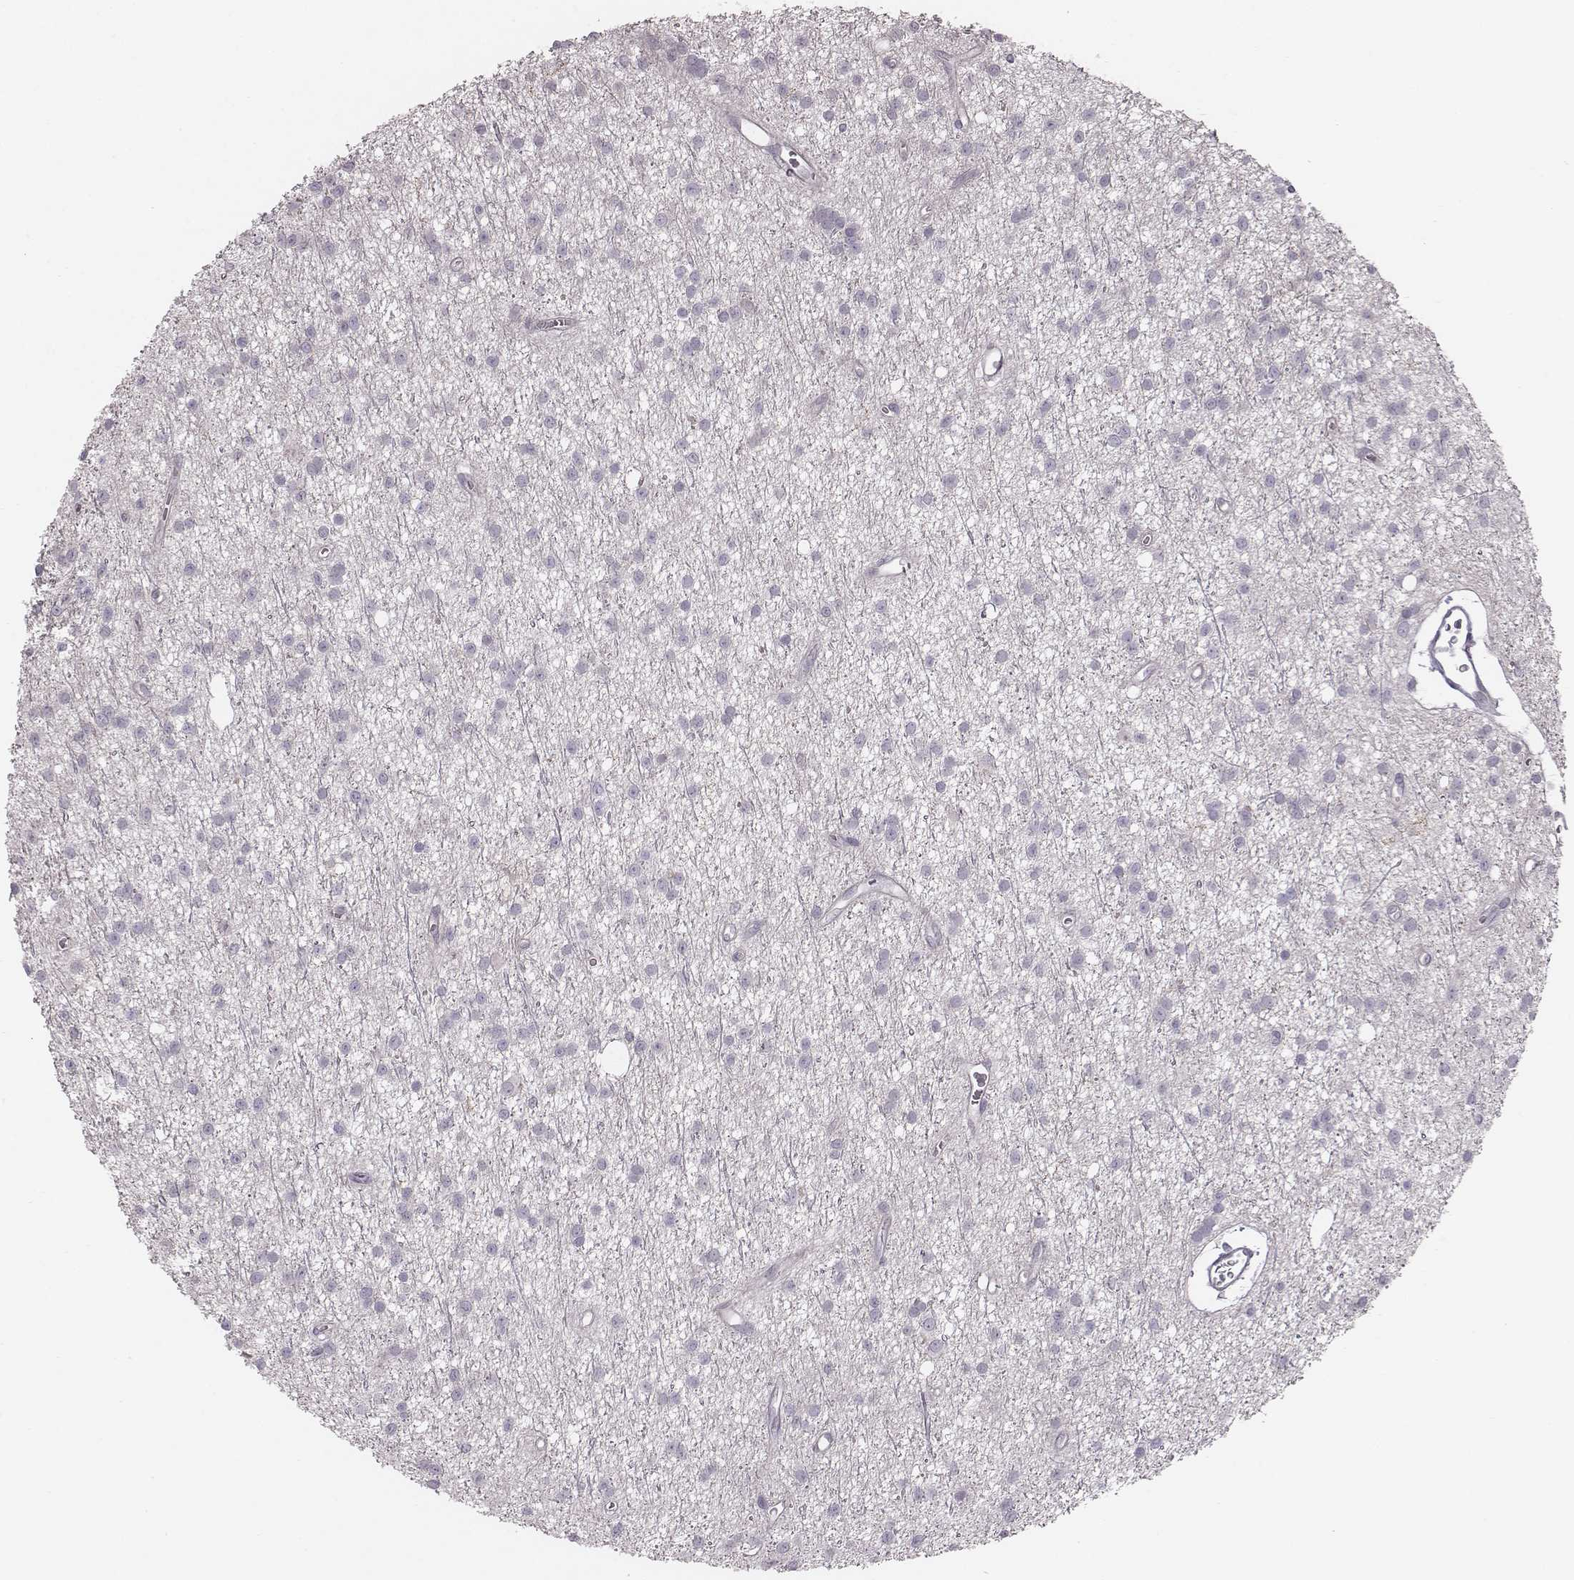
{"staining": {"intensity": "negative", "quantity": "none", "location": "none"}, "tissue": "glioma", "cell_type": "Tumor cells", "image_type": "cancer", "snomed": [{"axis": "morphology", "description": "Glioma, malignant, Low grade"}, {"axis": "topography", "description": "Brain"}], "caption": "IHC of glioma reveals no positivity in tumor cells. The staining is performed using DAB brown chromogen with nuclei counter-stained in using hematoxylin.", "gene": "CACNG4", "patient": {"sex": "male", "age": 27}}